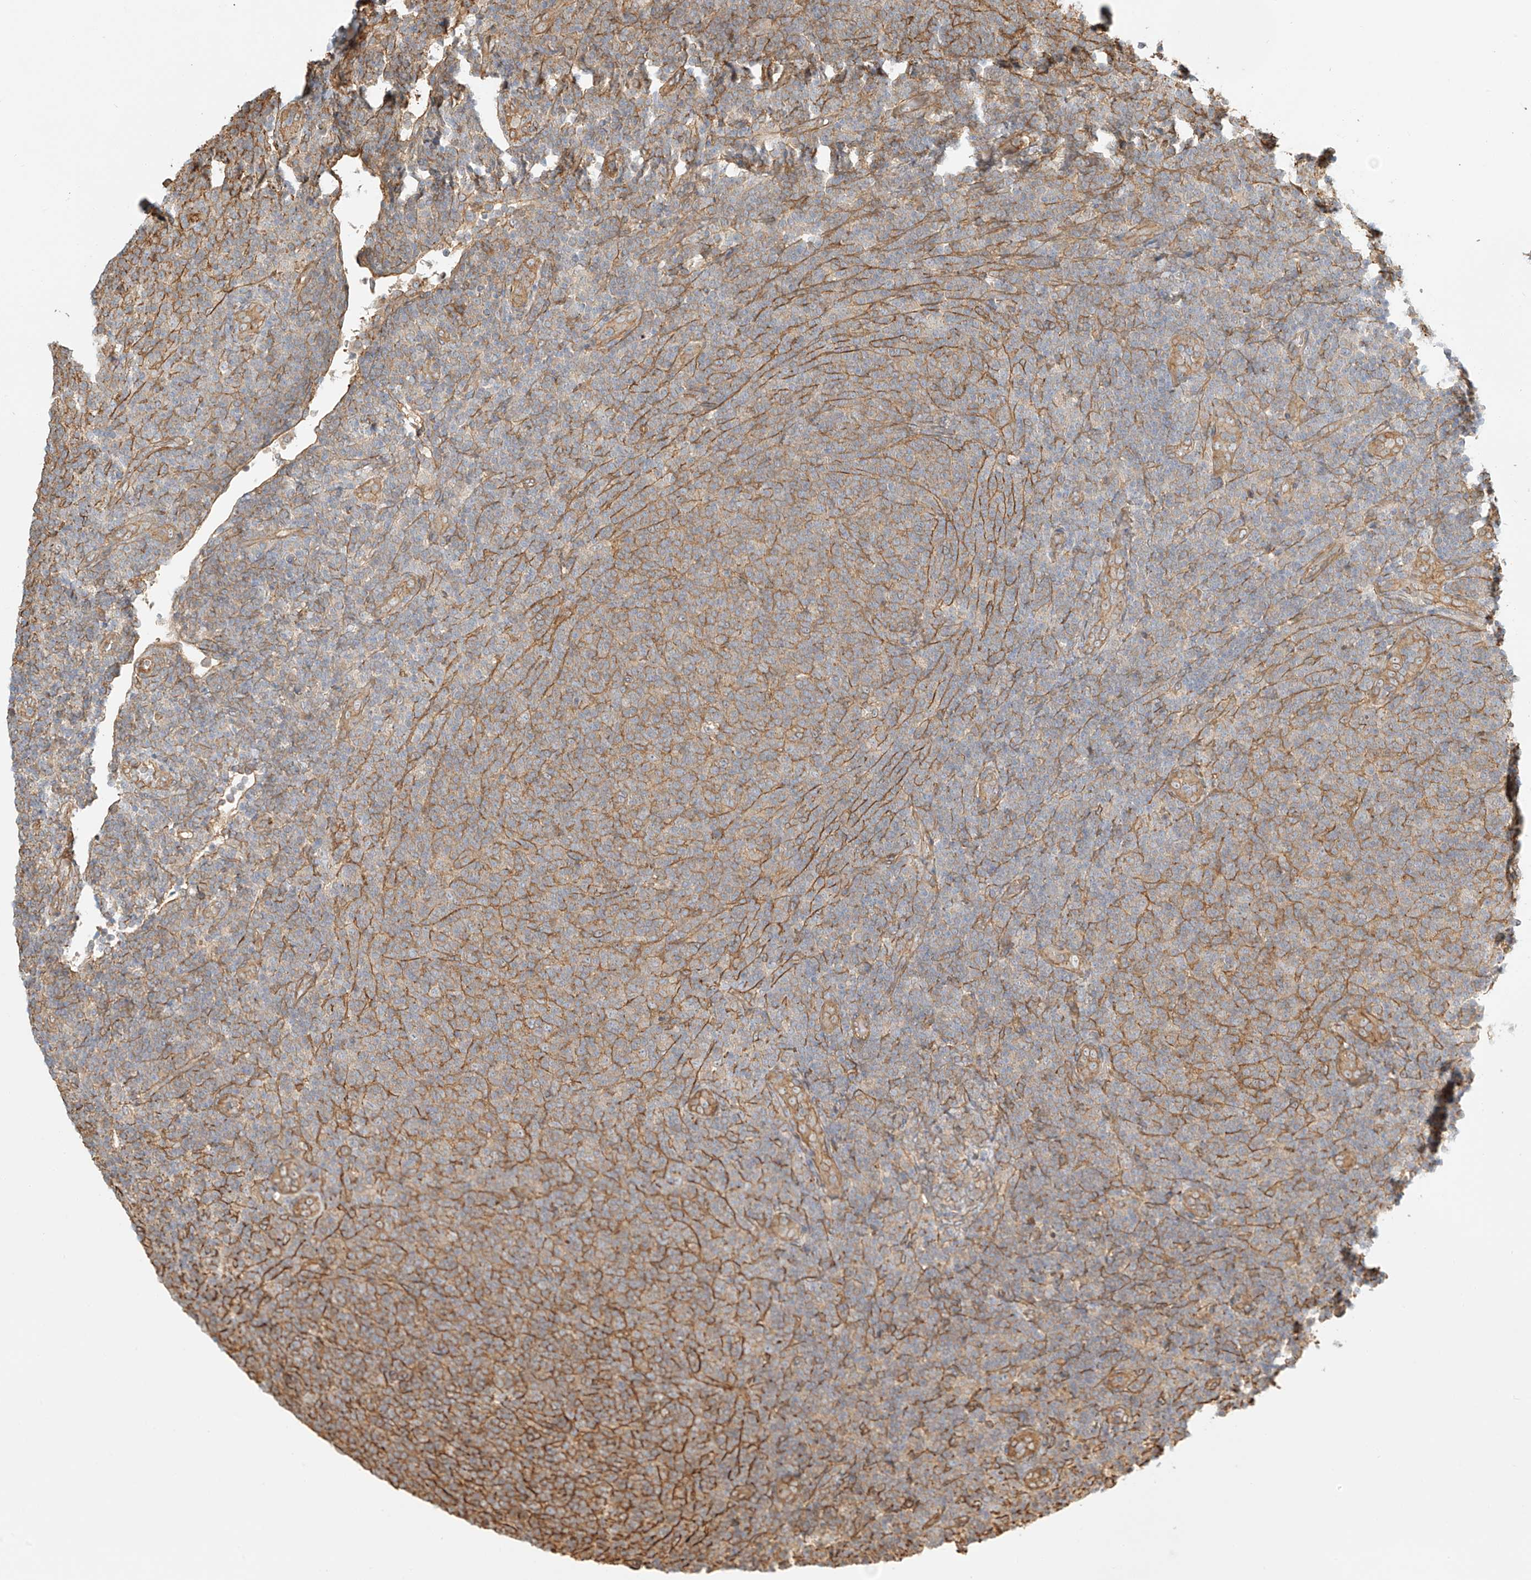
{"staining": {"intensity": "moderate", "quantity": "25%-75%", "location": "cytoplasmic/membranous"}, "tissue": "lymphoma", "cell_type": "Tumor cells", "image_type": "cancer", "snomed": [{"axis": "morphology", "description": "Malignant lymphoma, non-Hodgkin's type, Low grade"}, {"axis": "topography", "description": "Lymph node"}], "caption": "Protein staining demonstrates moderate cytoplasmic/membranous expression in about 25%-75% of tumor cells in low-grade malignant lymphoma, non-Hodgkin's type.", "gene": "CSMD3", "patient": {"sex": "male", "age": 66}}